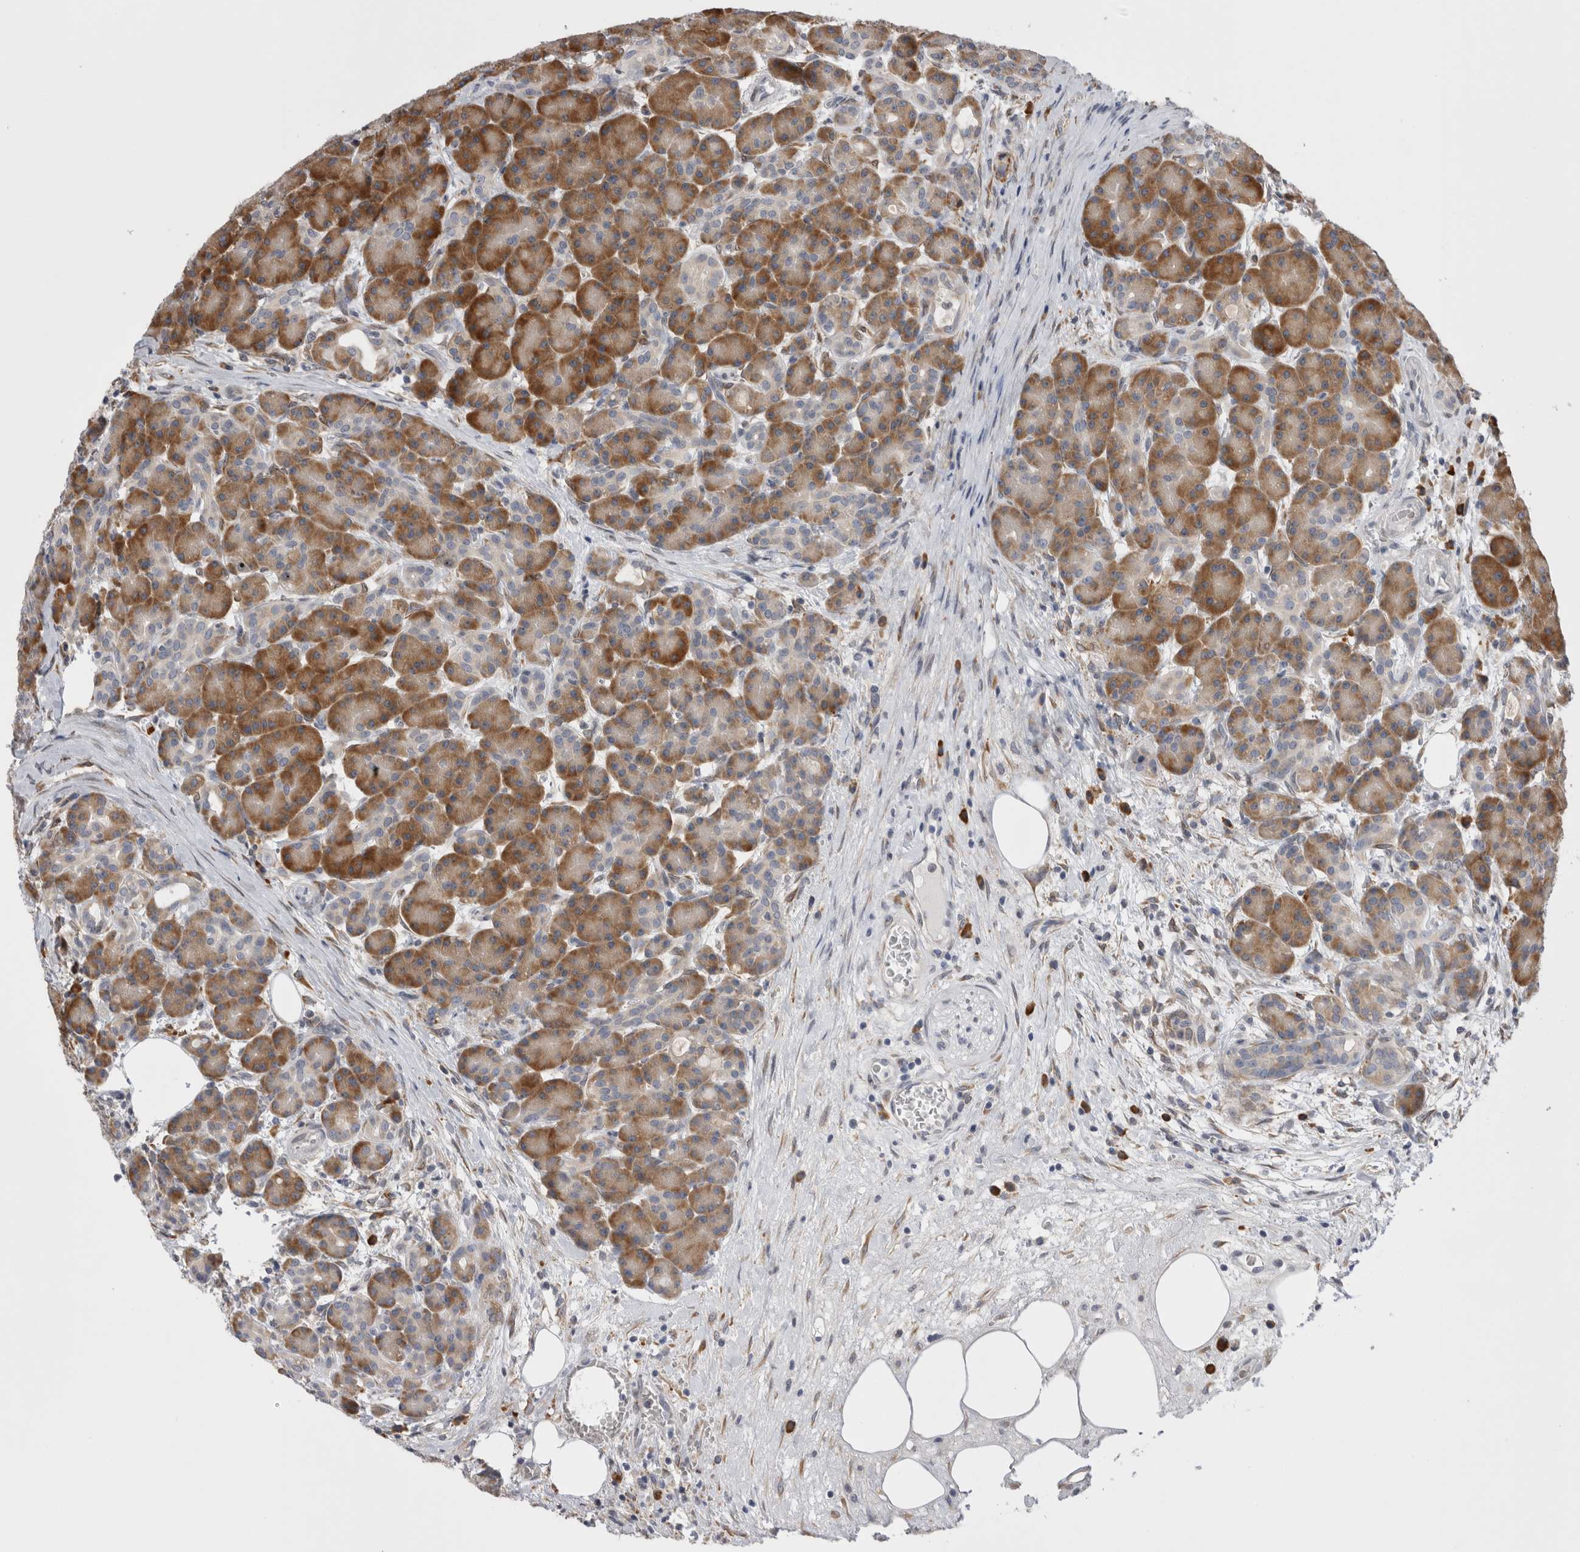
{"staining": {"intensity": "moderate", "quantity": ">75%", "location": "cytoplasmic/membranous"}, "tissue": "pancreas", "cell_type": "Exocrine glandular cells", "image_type": "normal", "snomed": [{"axis": "morphology", "description": "Normal tissue, NOS"}, {"axis": "topography", "description": "Pancreas"}], "caption": "Normal pancreas was stained to show a protein in brown. There is medium levels of moderate cytoplasmic/membranous expression in about >75% of exocrine glandular cells. Using DAB (brown) and hematoxylin (blue) stains, captured at high magnification using brightfield microscopy.", "gene": "VCPIP1", "patient": {"sex": "male", "age": 63}}